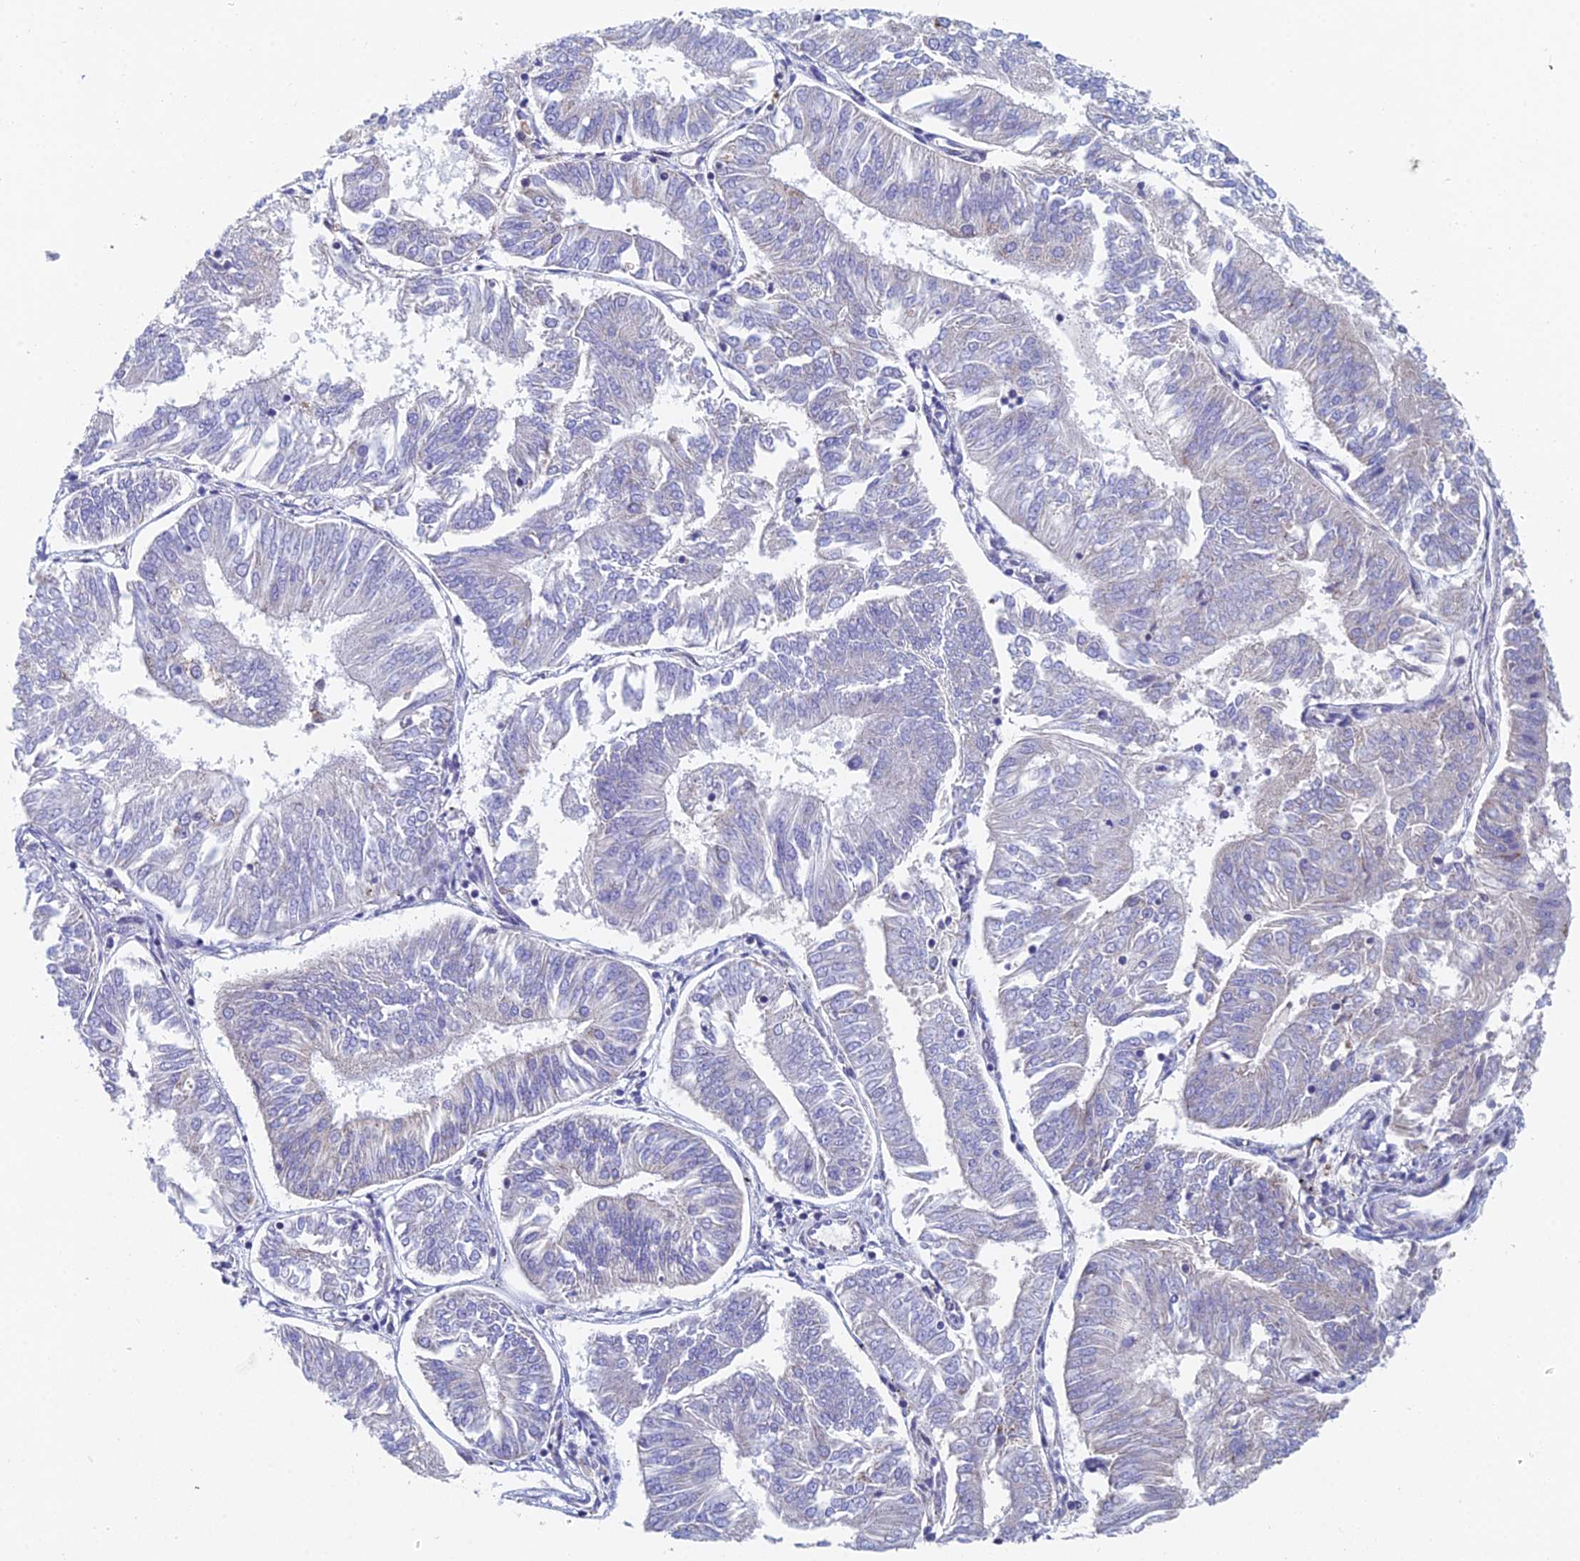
{"staining": {"intensity": "negative", "quantity": "none", "location": "none"}, "tissue": "endometrial cancer", "cell_type": "Tumor cells", "image_type": "cancer", "snomed": [{"axis": "morphology", "description": "Adenocarcinoma, NOS"}, {"axis": "topography", "description": "Endometrium"}], "caption": "Tumor cells are negative for brown protein staining in endometrial cancer. (DAB (3,3'-diaminobenzidine) IHC, high magnification).", "gene": "ACSM1", "patient": {"sex": "female", "age": 58}}